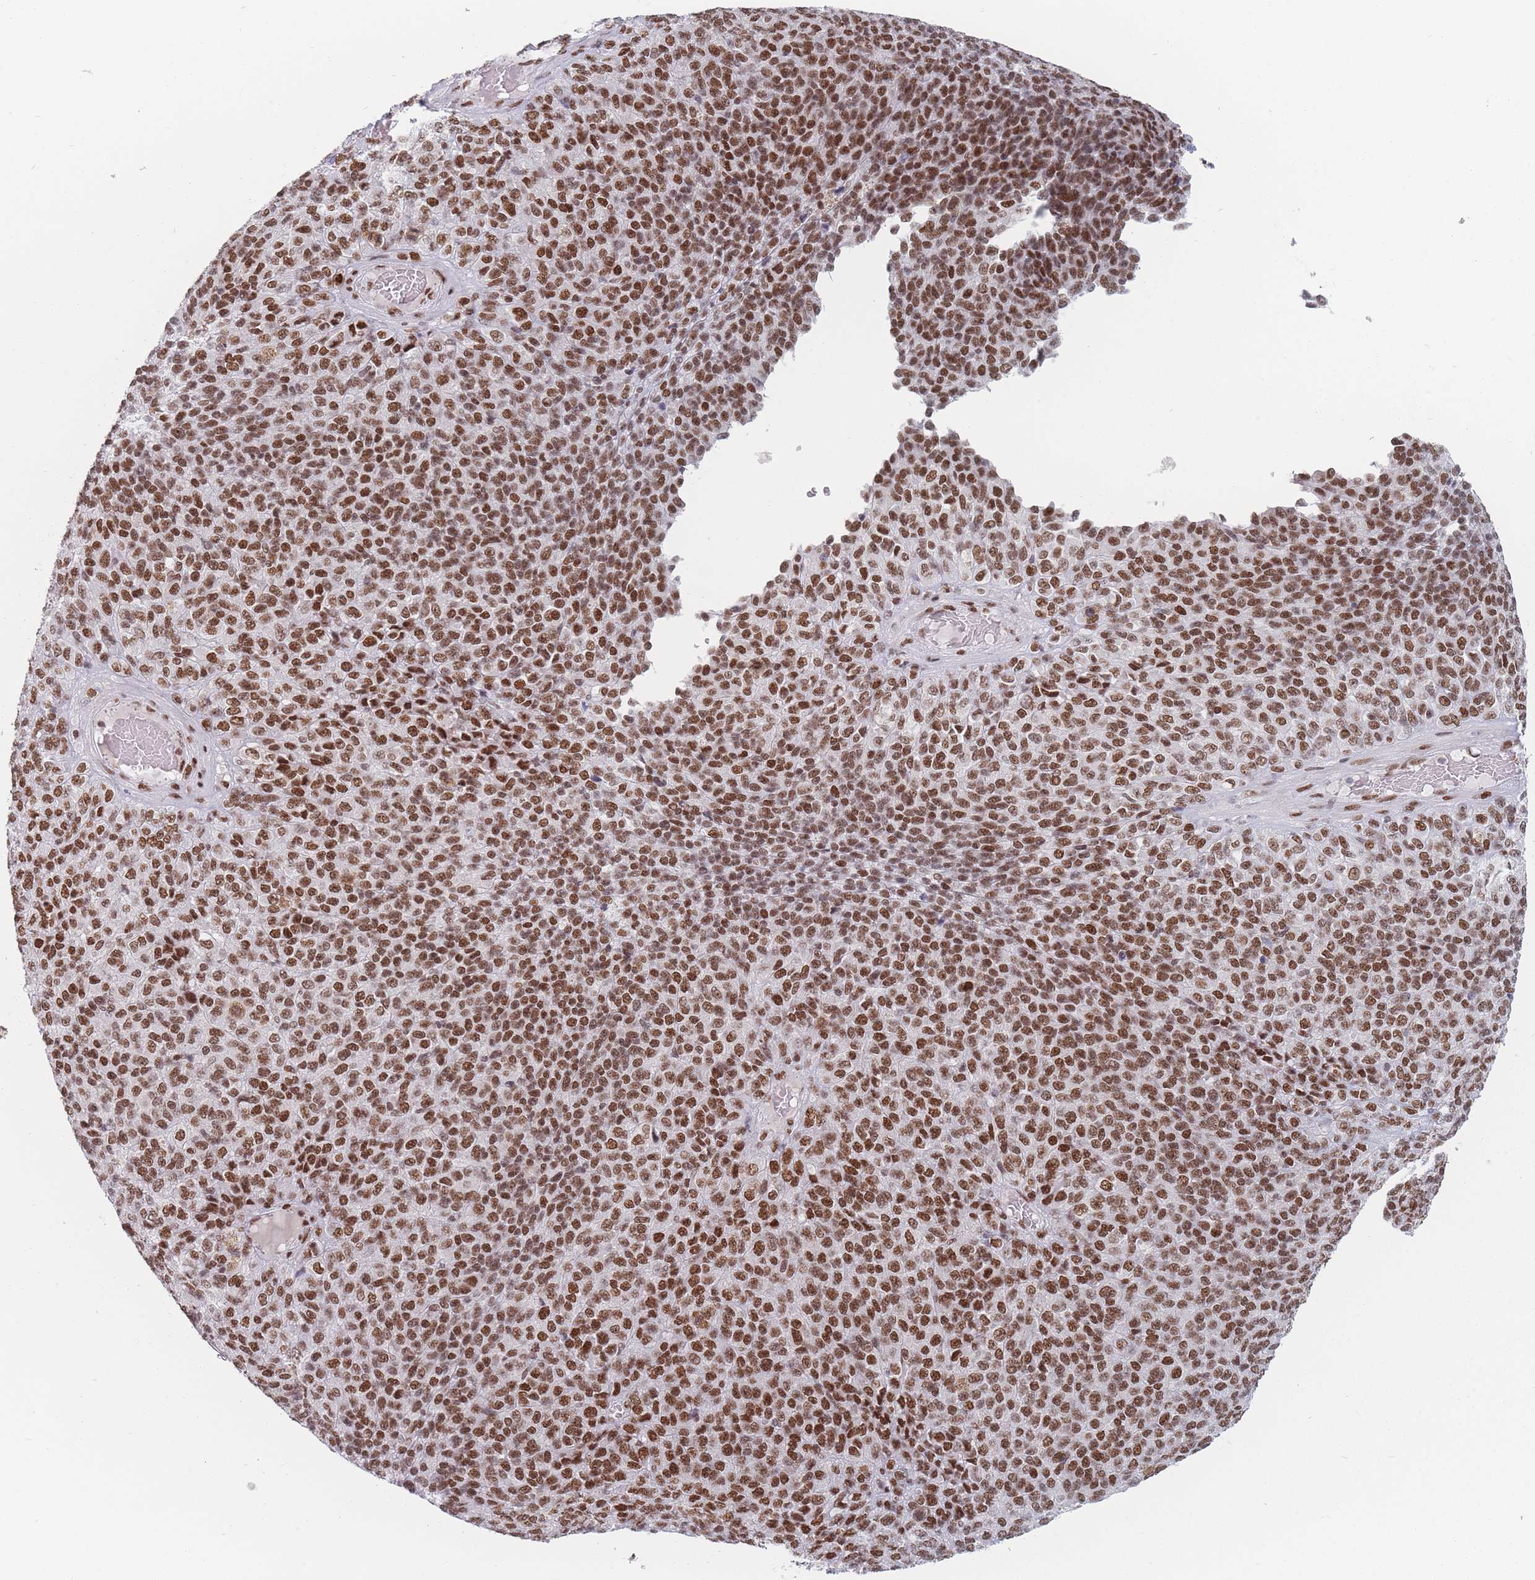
{"staining": {"intensity": "moderate", "quantity": ">75%", "location": "nuclear"}, "tissue": "melanoma", "cell_type": "Tumor cells", "image_type": "cancer", "snomed": [{"axis": "morphology", "description": "Malignant melanoma, Metastatic site"}, {"axis": "topography", "description": "Brain"}], "caption": "Moderate nuclear expression for a protein is identified in approximately >75% of tumor cells of malignant melanoma (metastatic site) using IHC.", "gene": "SAFB2", "patient": {"sex": "female", "age": 56}}